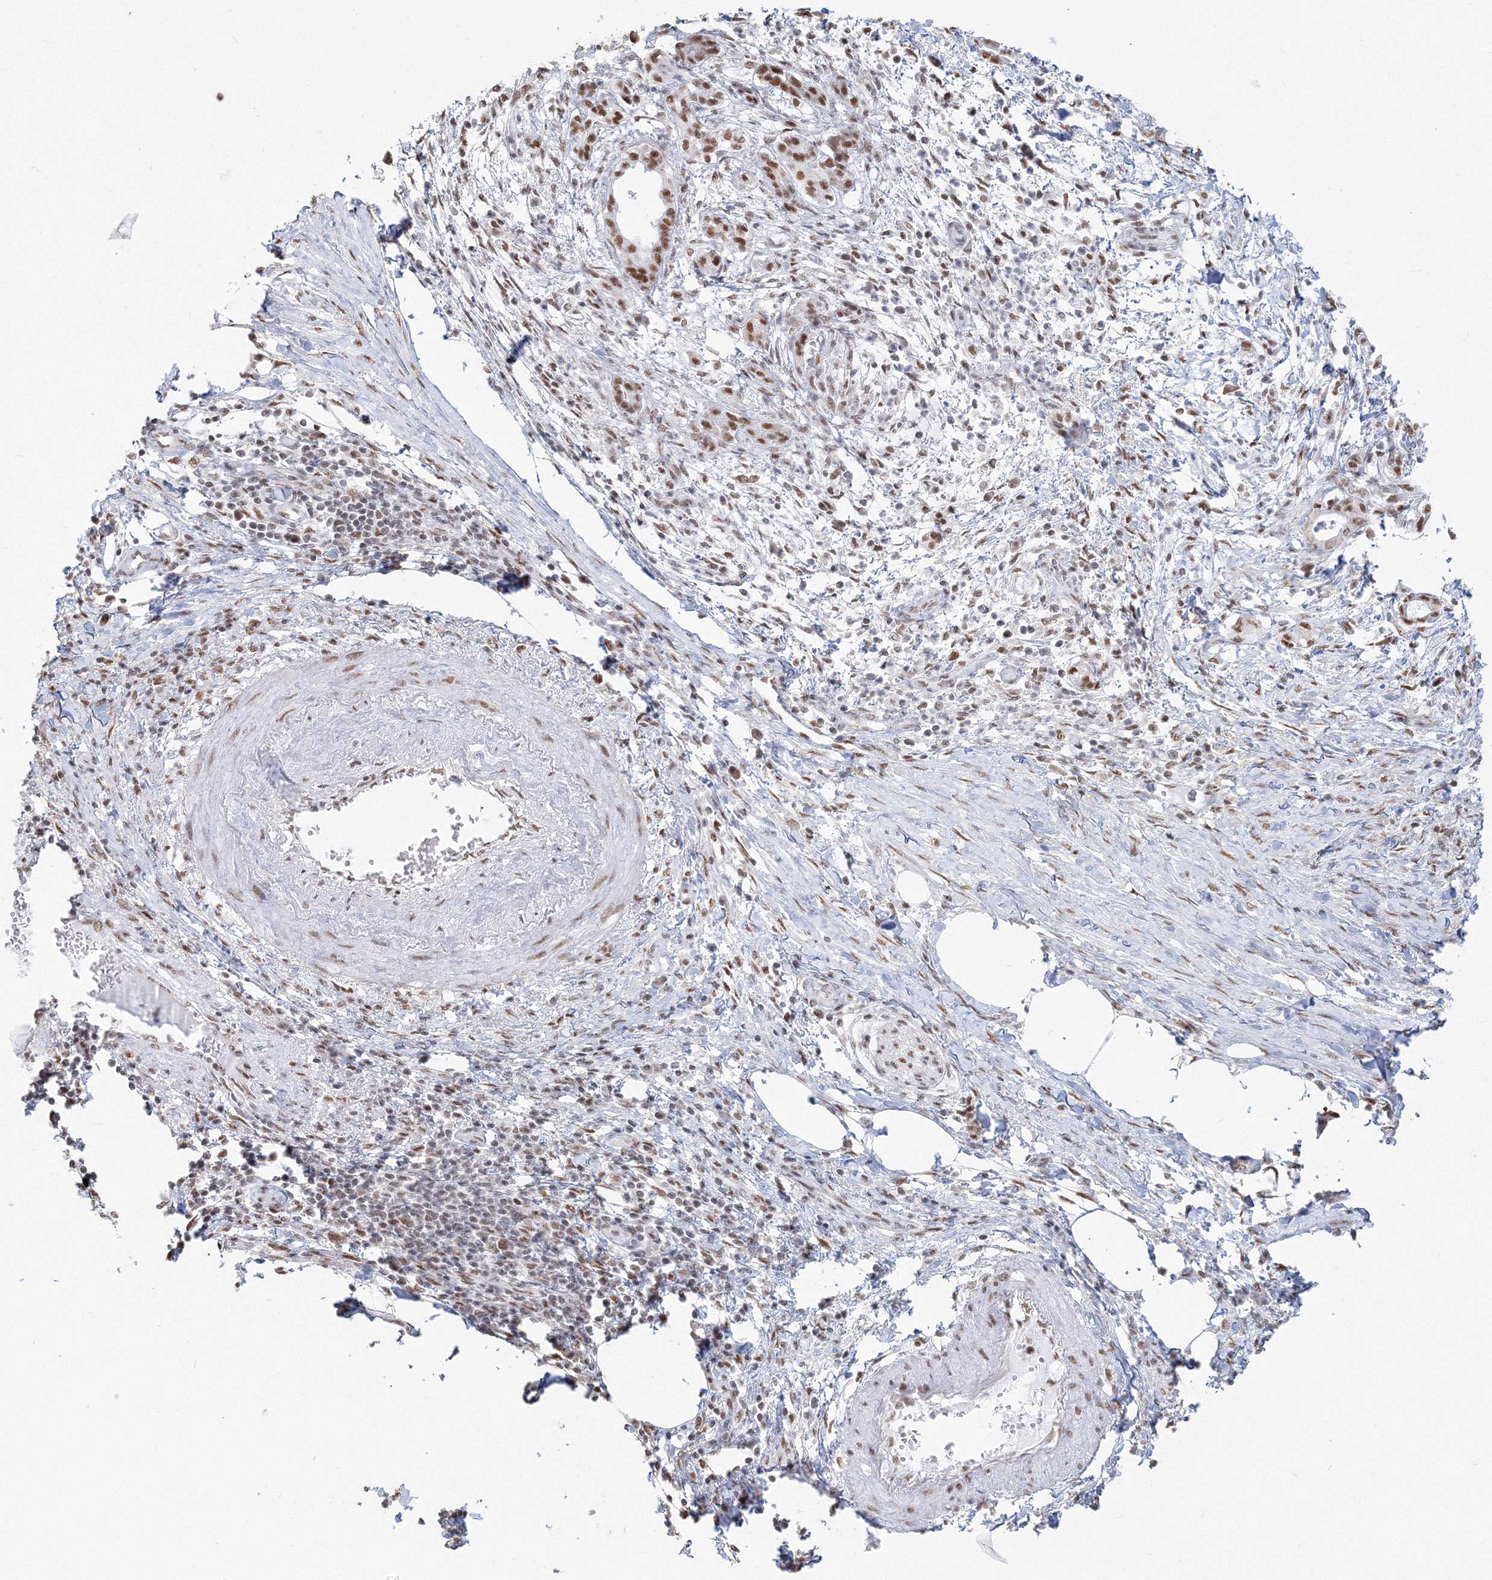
{"staining": {"intensity": "moderate", "quantity": ">75%", "location": "nuclear"}, "tissue": "pancreatic cancer", "cell_type": "Tumor cells", "image_type": "cancer", "snomed": [{"axis": "morphology", "description": "Adenocarcinoma, NOS"}, {"axis": "topography", "description": "Pancreas"}], "caption": "Immunohistochemical staining of human pancreatic cancer (adenocarcinoma) shows medium levels of moderate nuclear positivity in about >75% of tumor cells.", "gene": "PPP4R2", "patient": {"sex": "female", "age": 55}}